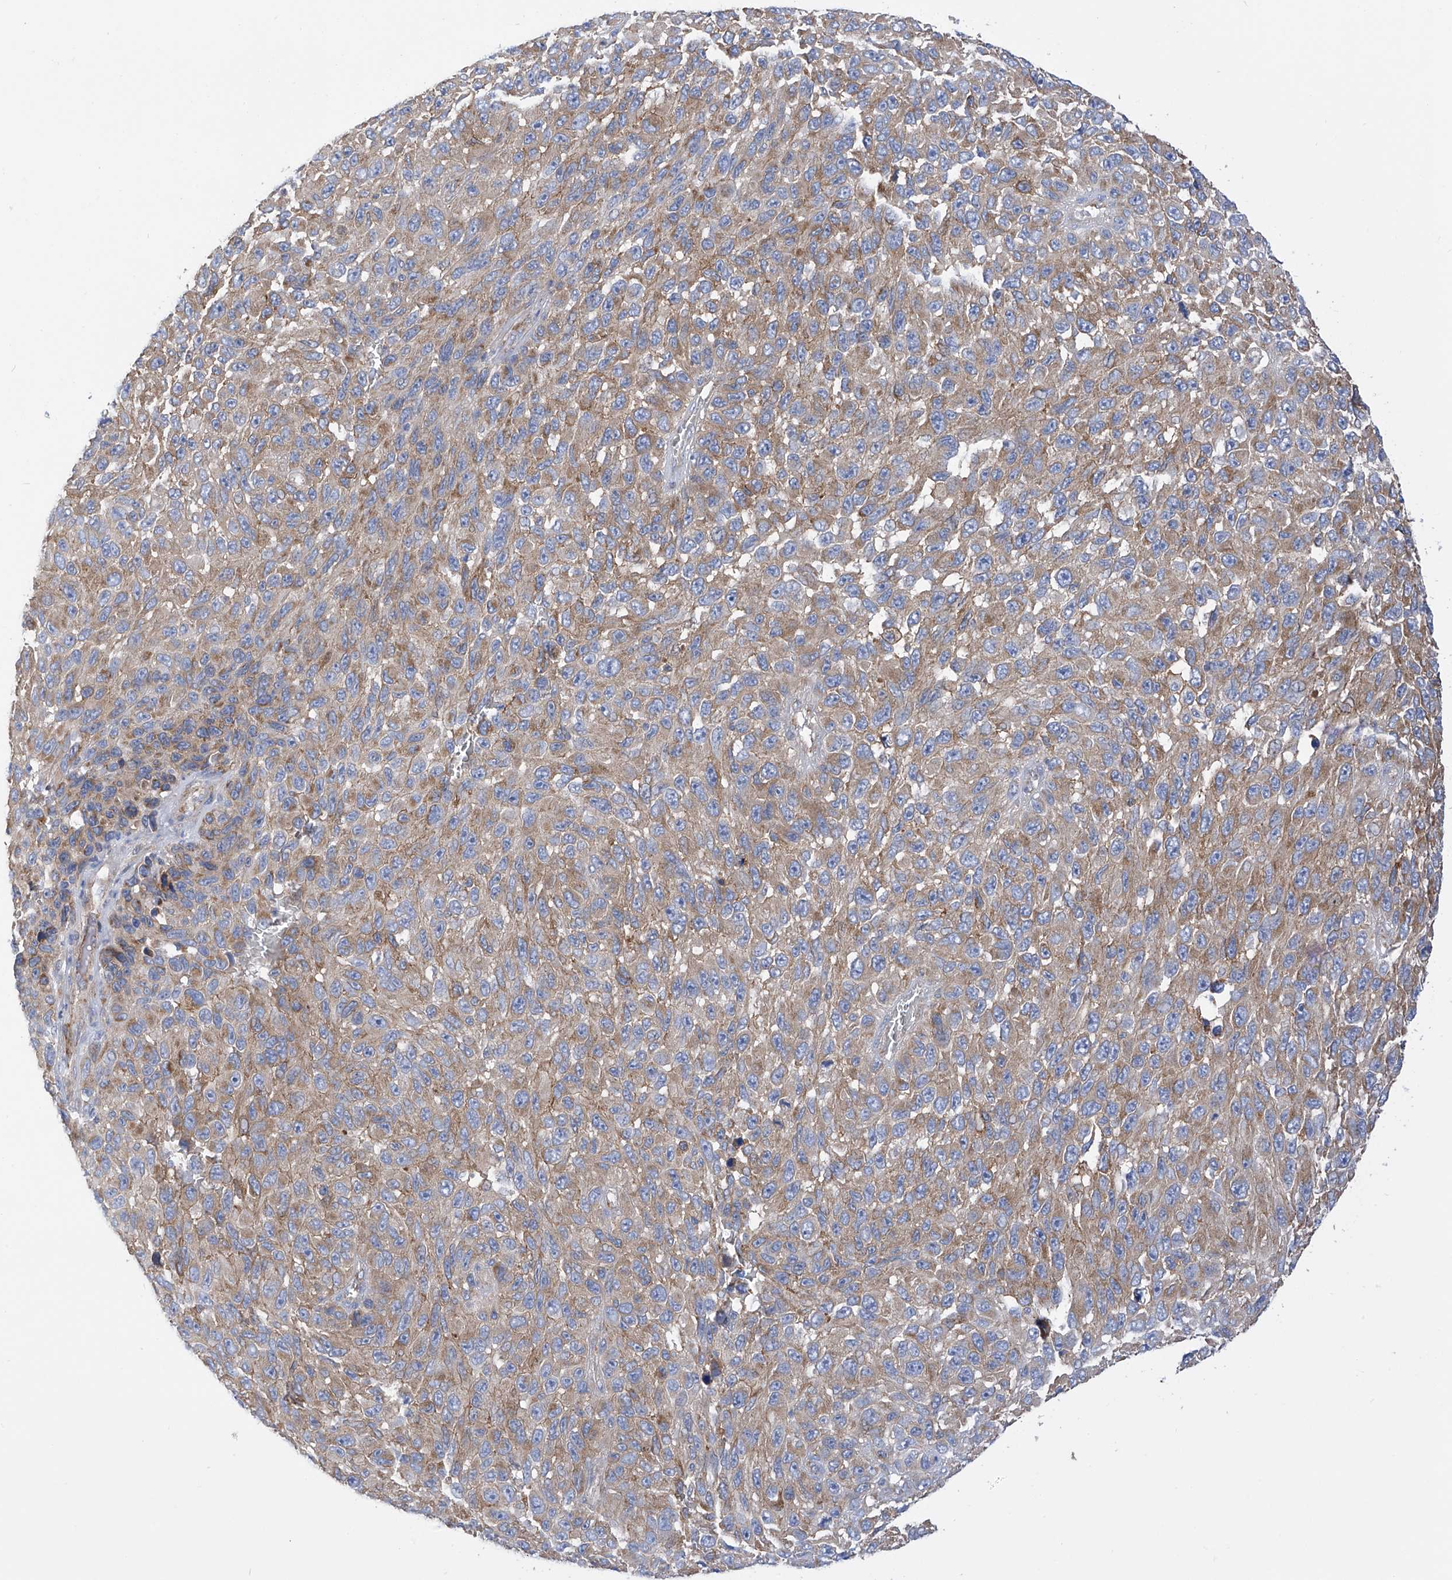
{"staining": {"intensity": "moderate", "quantity": ">75%", "location": "cytoplasmic/membranous"}, "tissue": "melanoma", "cell_type": "Tumor cells", "image_type": "cancer", "snomed": [{"axis": "morphology", "description": "Malignant melanoma, NOS"}, {"axis": "topography", "description": "Skin"}], "caption": "High-power microscopy captured an IHC image of melanoma, revealing moderate cytoplasmic/membranous positivity in about >75% of tumor cells.", "gene": "P2RX7", "patient": {"sex": "female", "age": 96}}